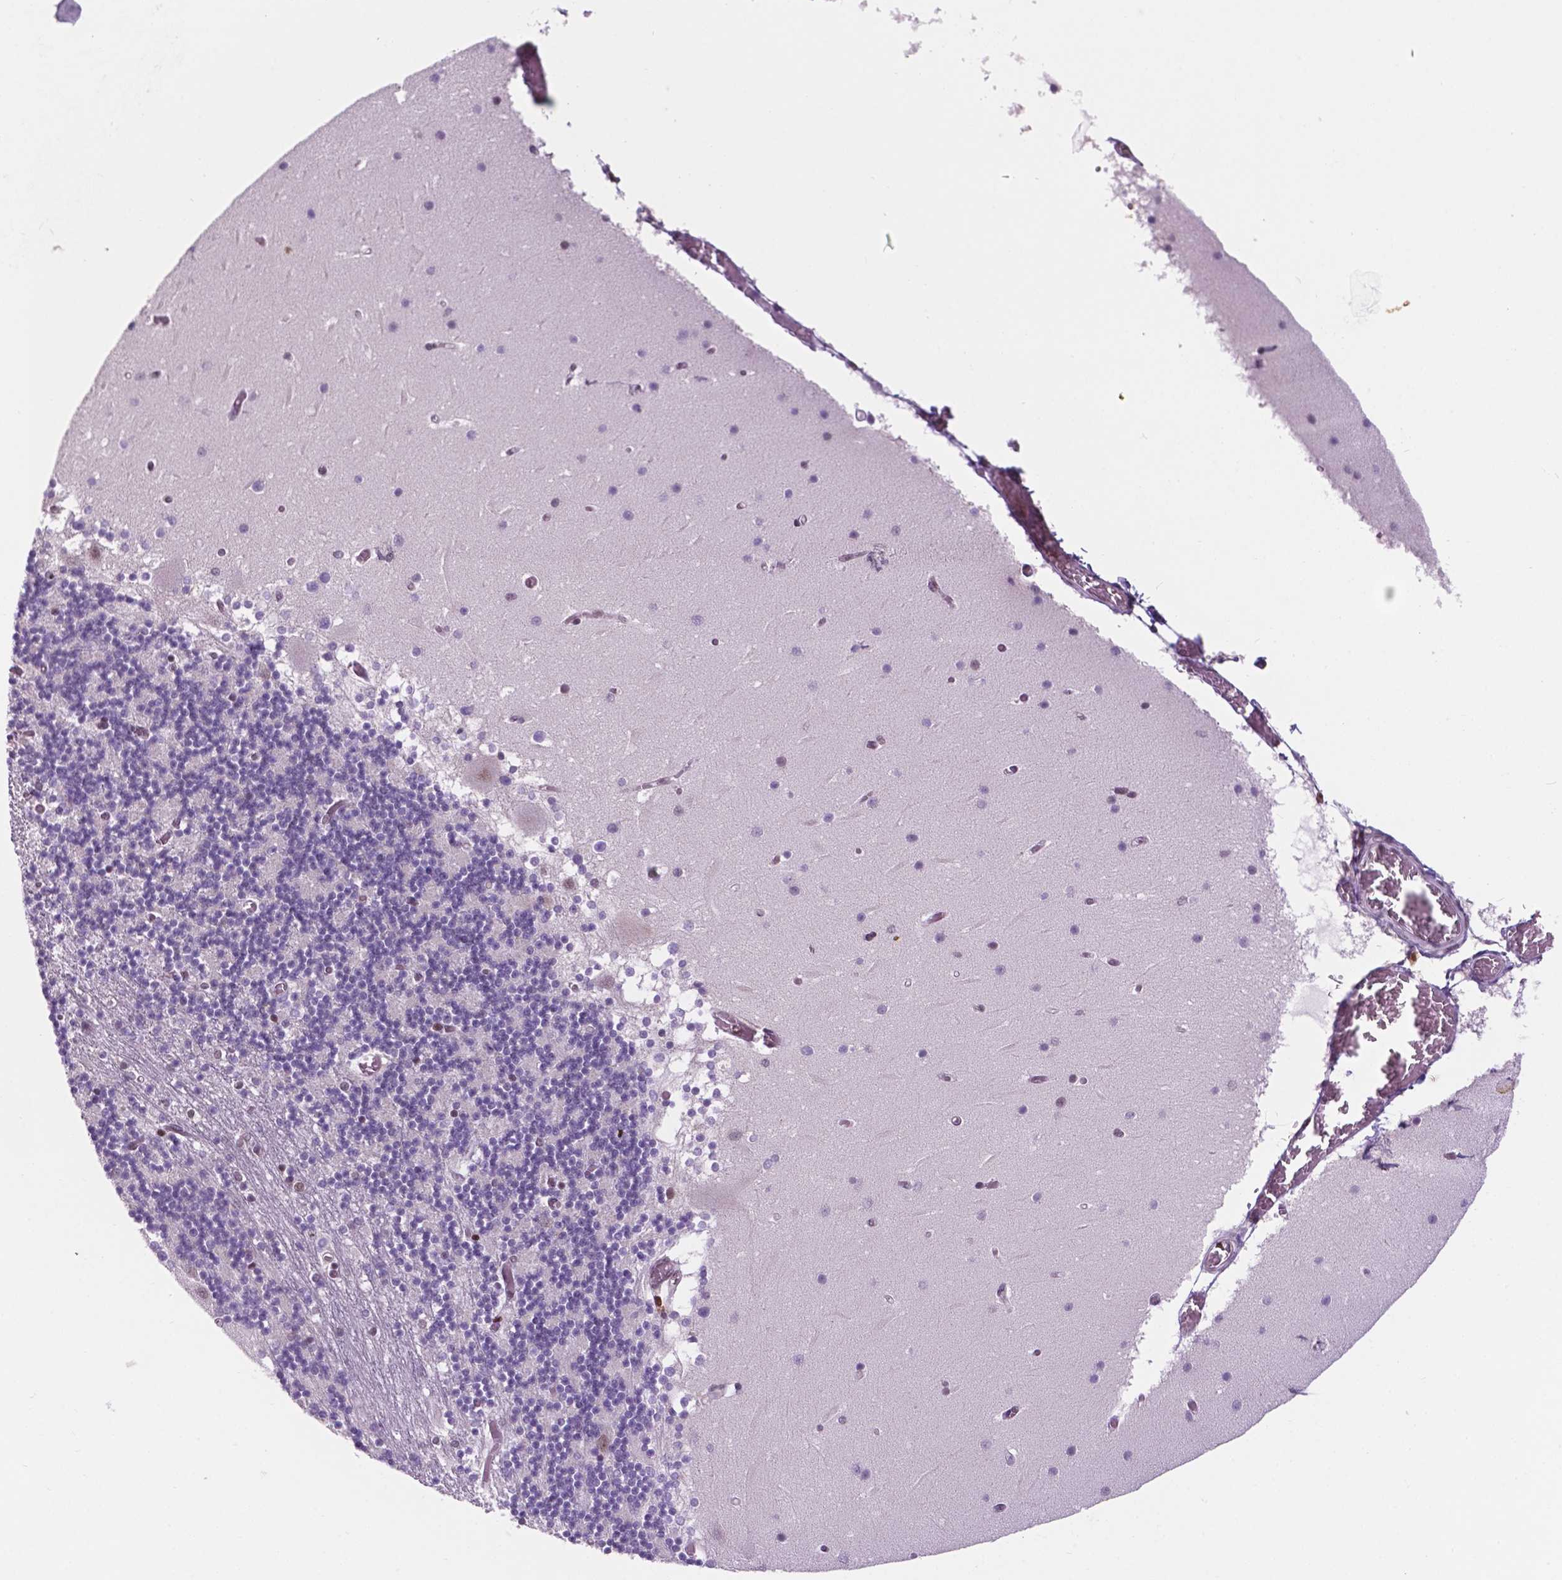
{"staining": {"intensity": "moderate", "quantity": "<25%", "location": "nuclear"}, "tissue": "cerebellum", "cell_type": "Cells in granular layer", "image_type": "normal", "snomed": [{"axis": "morphology", "description": "Normal tissue, NOS"}, {"axis": "topography", "description": "Cerebellum"}], "caption": "Protein staining of normal cerebellum exhibits moderate nuclear expression in about <25% of cells in granular layer. Nuclei are stained in blue.", "gene": "PER2", "patient": {"sex": "female", "age": 28}}